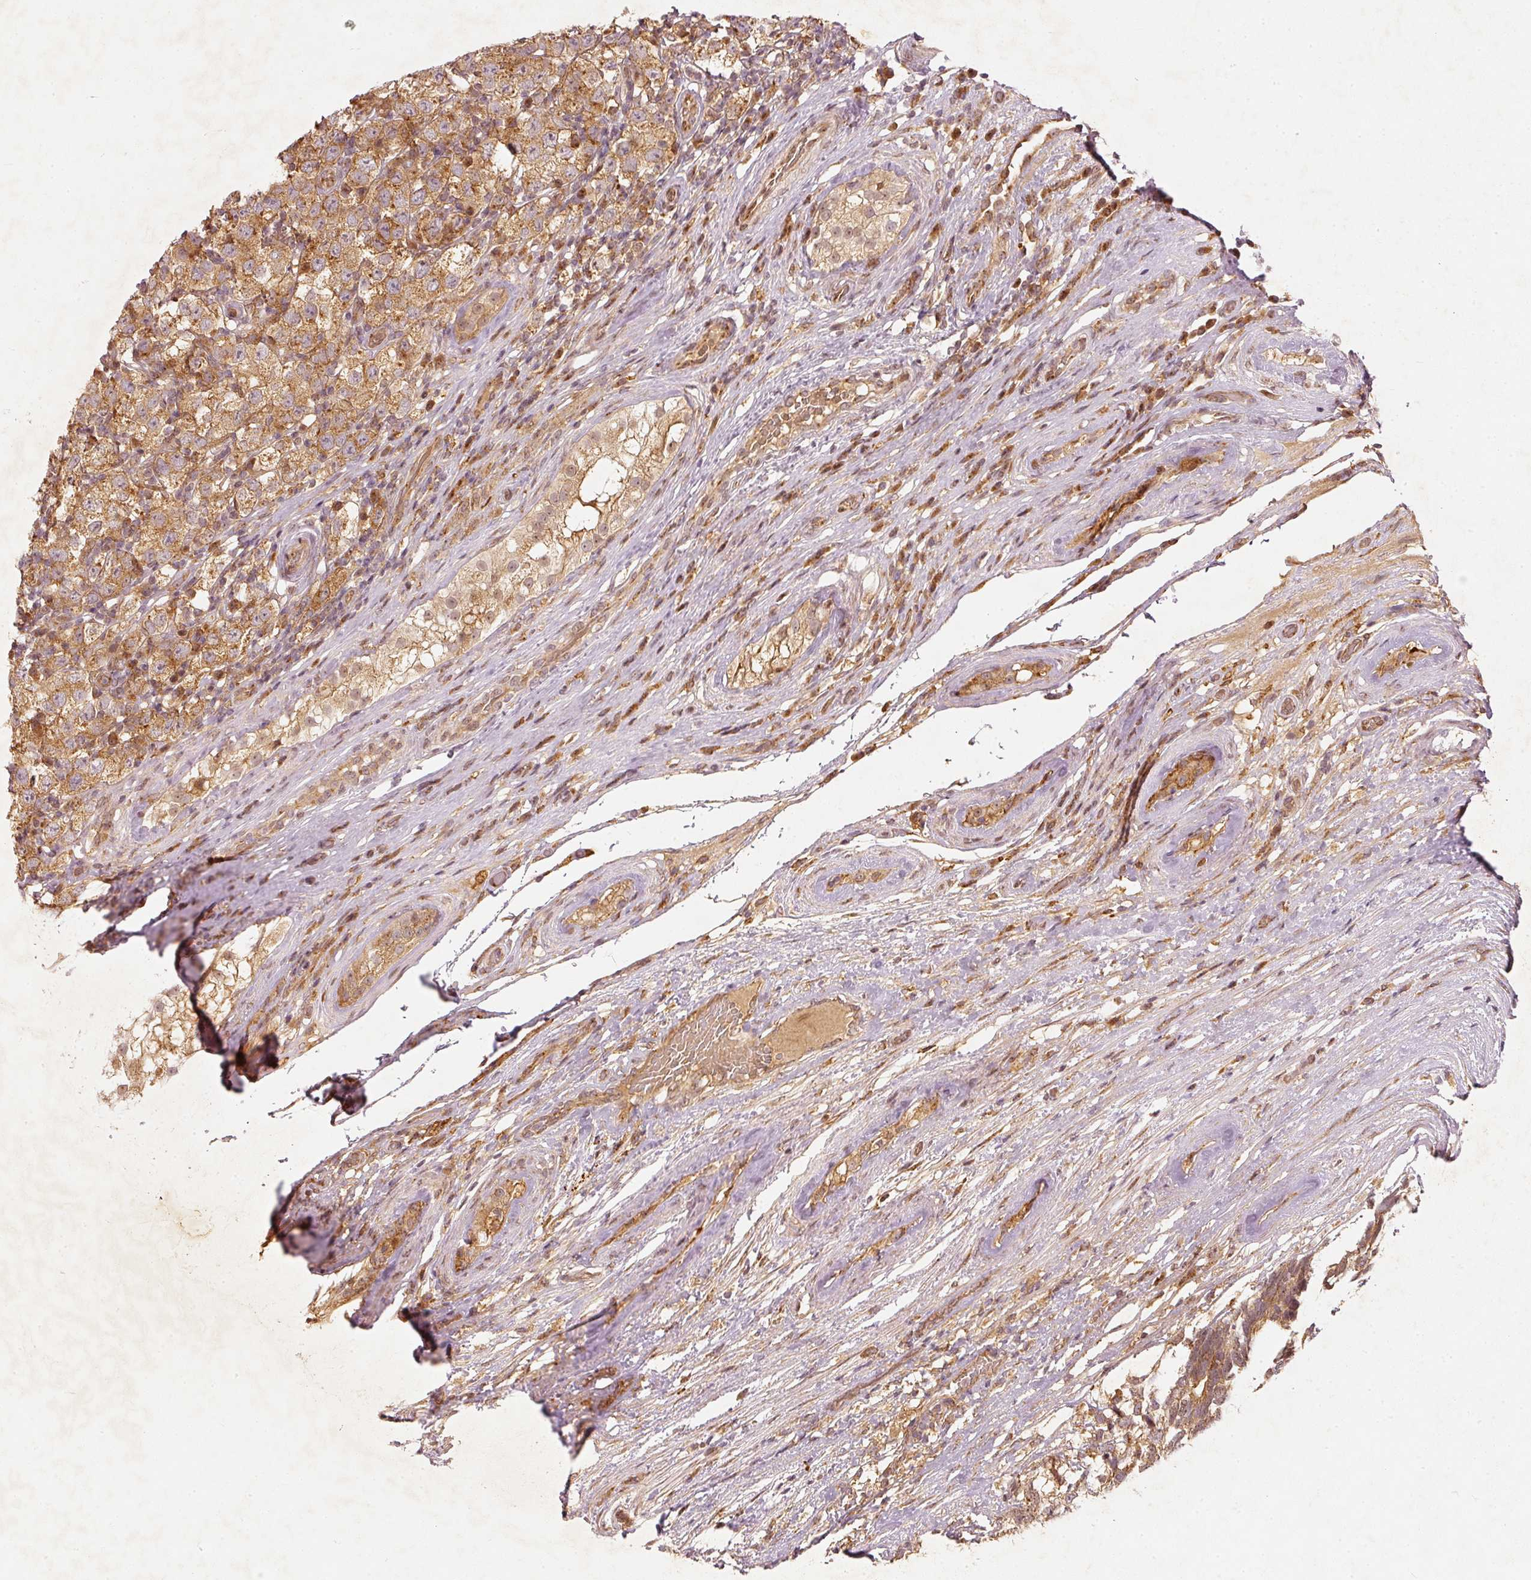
{"staining": {"intensity": "moderate", "quantity": ">75%", "location": "cytoplasmic/membranous"}, "tissue": "testis cancer", "cell_type": "Tumor cells", "image_type": "cancer", "snomed": [{"axis": "morphology", "description": "Seminoma, NOS"}, {"axis": "morphology", "description": "Carcinoma, Embryonal, NOS"}, {"axis": "topography", "description": "Testis"}], "caption": "Protein staining displays moderate cytoplasmic/membranous expression in about >75% of tumor cells in testis embryonal carcinoma.", "gene": "ZNF580", "patient": {"sex": "male", "age": 41}}